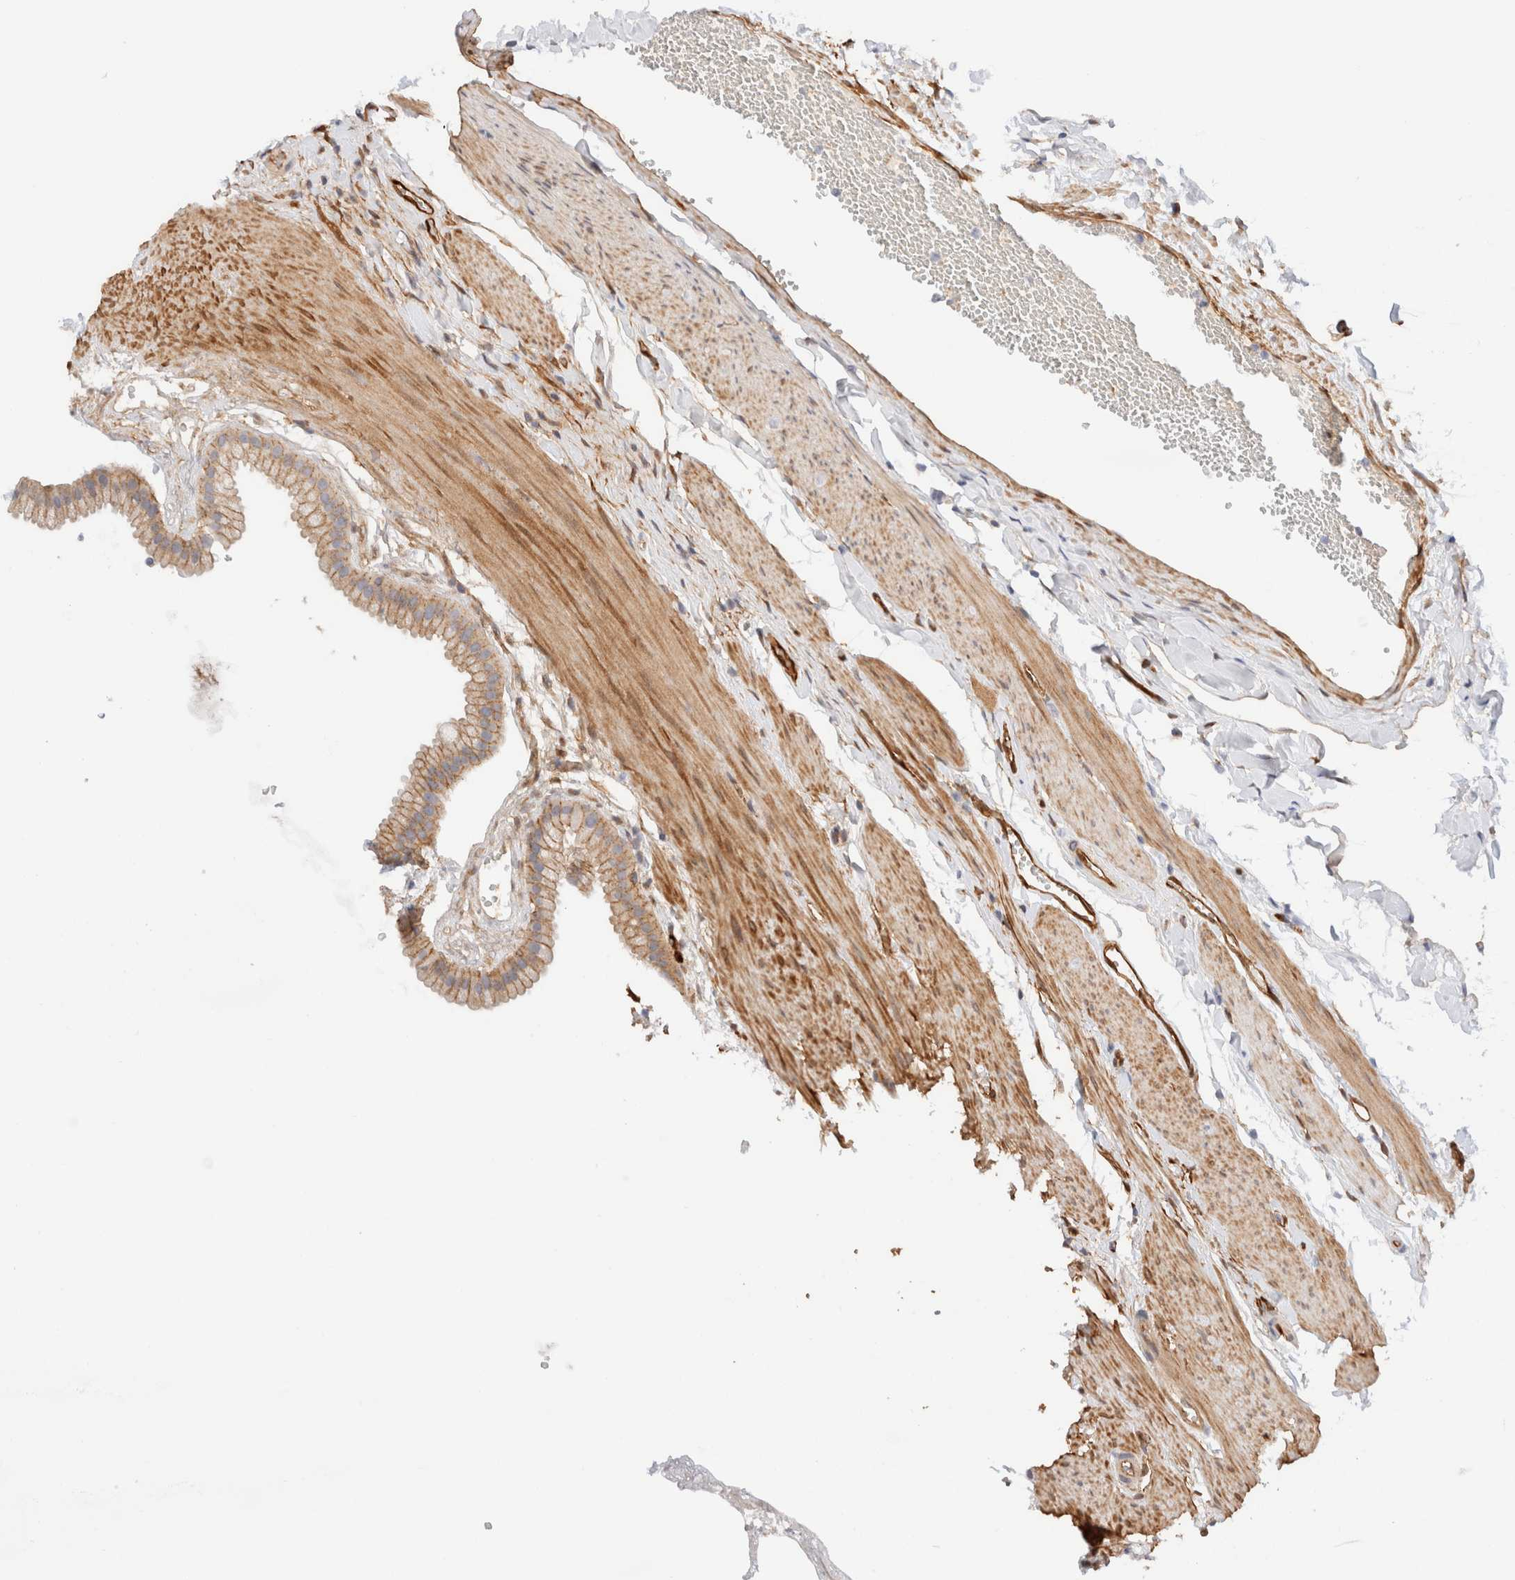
{"staining": {"intensity": "moderate", "quantity": ">75%", "location": "cytoplasmic/membranous"}, "tissue": "gallbladder", "cell_type": "Glandular cells", "image_type": "normal", "snomed": [{"axis": "morphology", "description": "Normal tissue, NOS"}, {"axis": "topography", "description": "Gallbladder"}], "caption": "Immunohistochemical staining of unremarkable gallbladder shows medium levels of moderate cytoplasmic/membranous expression in about >75% of glandular cells. Nuclei are stained in blue.", "gene": "LMCD1", "patient": {"sex": "female", "age": 64}}